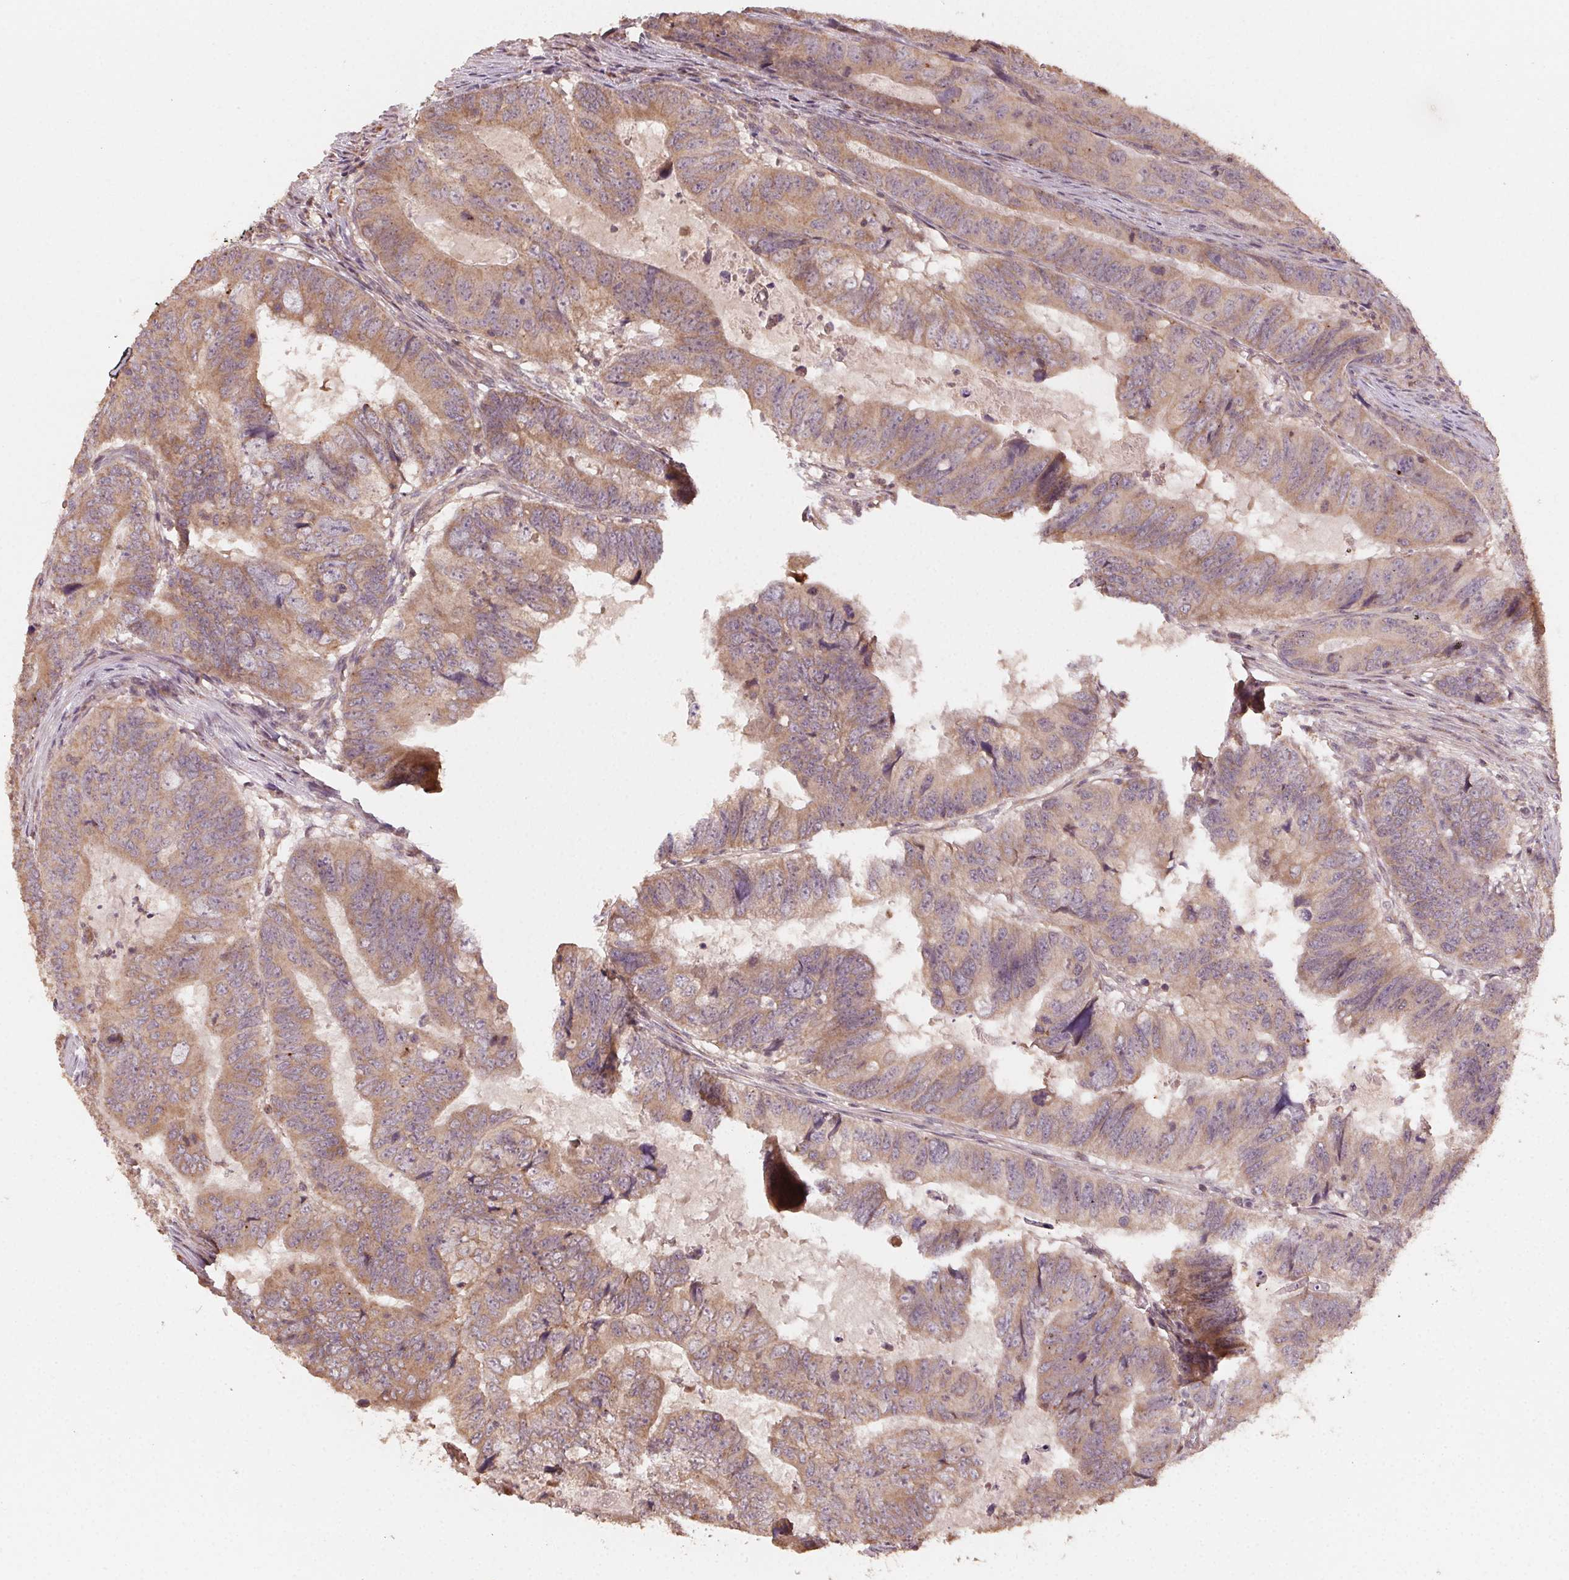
{"staining": {"intensity": "moderate", "quantity": ">75%", "location": "cytoplasmic/membranous"}, "tissue": "colorectal cancer", "cell_type": "Tumor cells", "image_type": "cancer", "snomed": [{"axis": "morphology", "description": "Adenocarcinoma, NOS"}, {"axis": "topography", "description": "Colon"}], "caption": "A micrograph of colorectal adenocarcinoma stained for a protein displays moderate cytoplasmic/membranous brown staining in tumor cells.", "gene": "WBP2", "patient": {"sex": "male", "age": 79}}